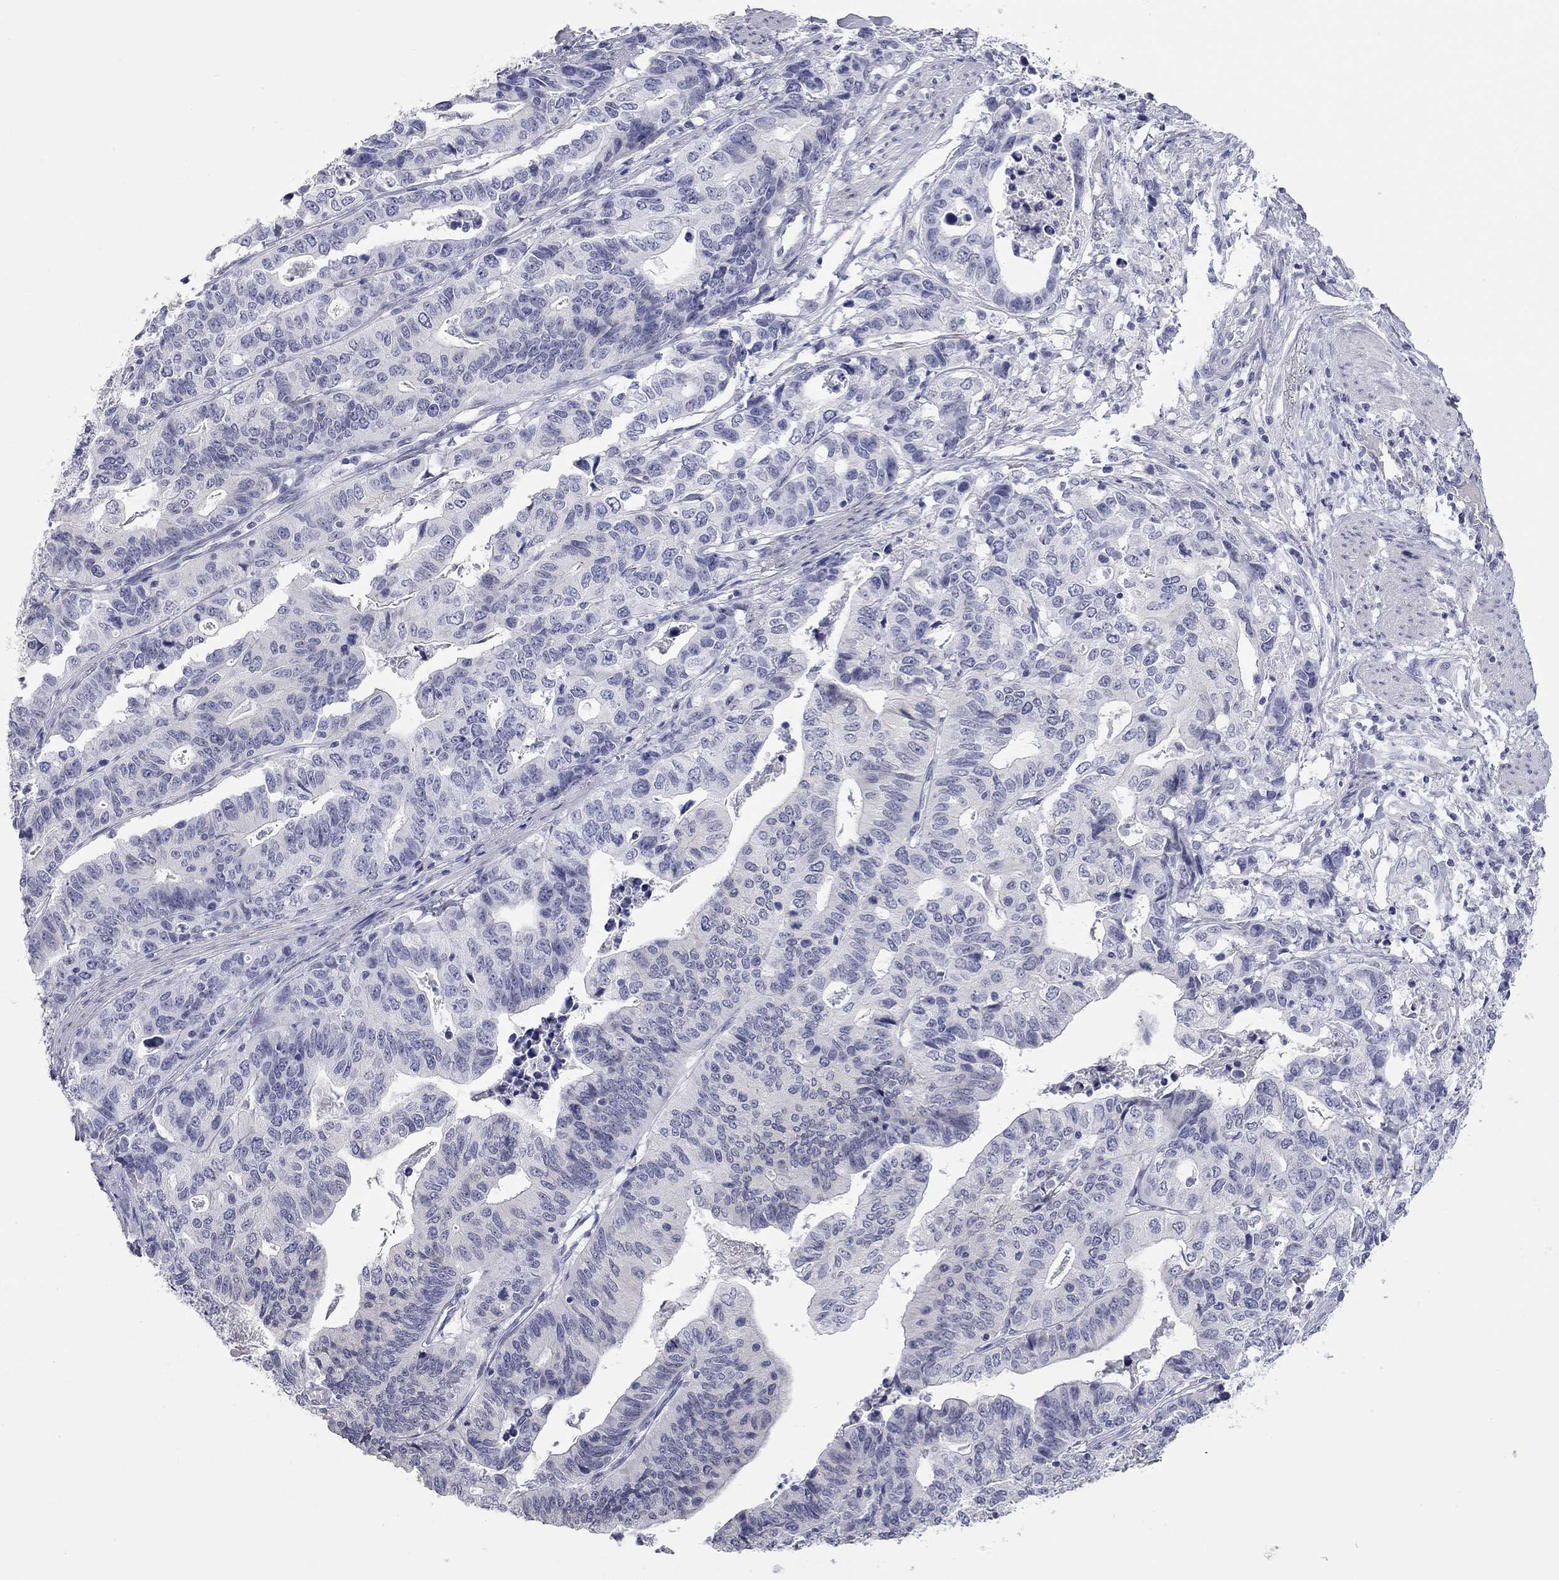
{"staining": {"intensity": "negative", "quantity": "none", "location": "none"}, "tissue": "stomach cancer", "cell_type": "Tumor cells", "image_type": "cancer", "snomed": [{"axis": "morphology", "description": "Adenocarcinoma, NOS"}, {"axis": "topography", "description": "Stomach, upper"}], "caption": "Adenocarcinoma (stomach) was stained to show a protein in brown. There is no significant staining in tumor cells.", "gene": "AK8", "patient": {"sex": "female", "age": 67}}